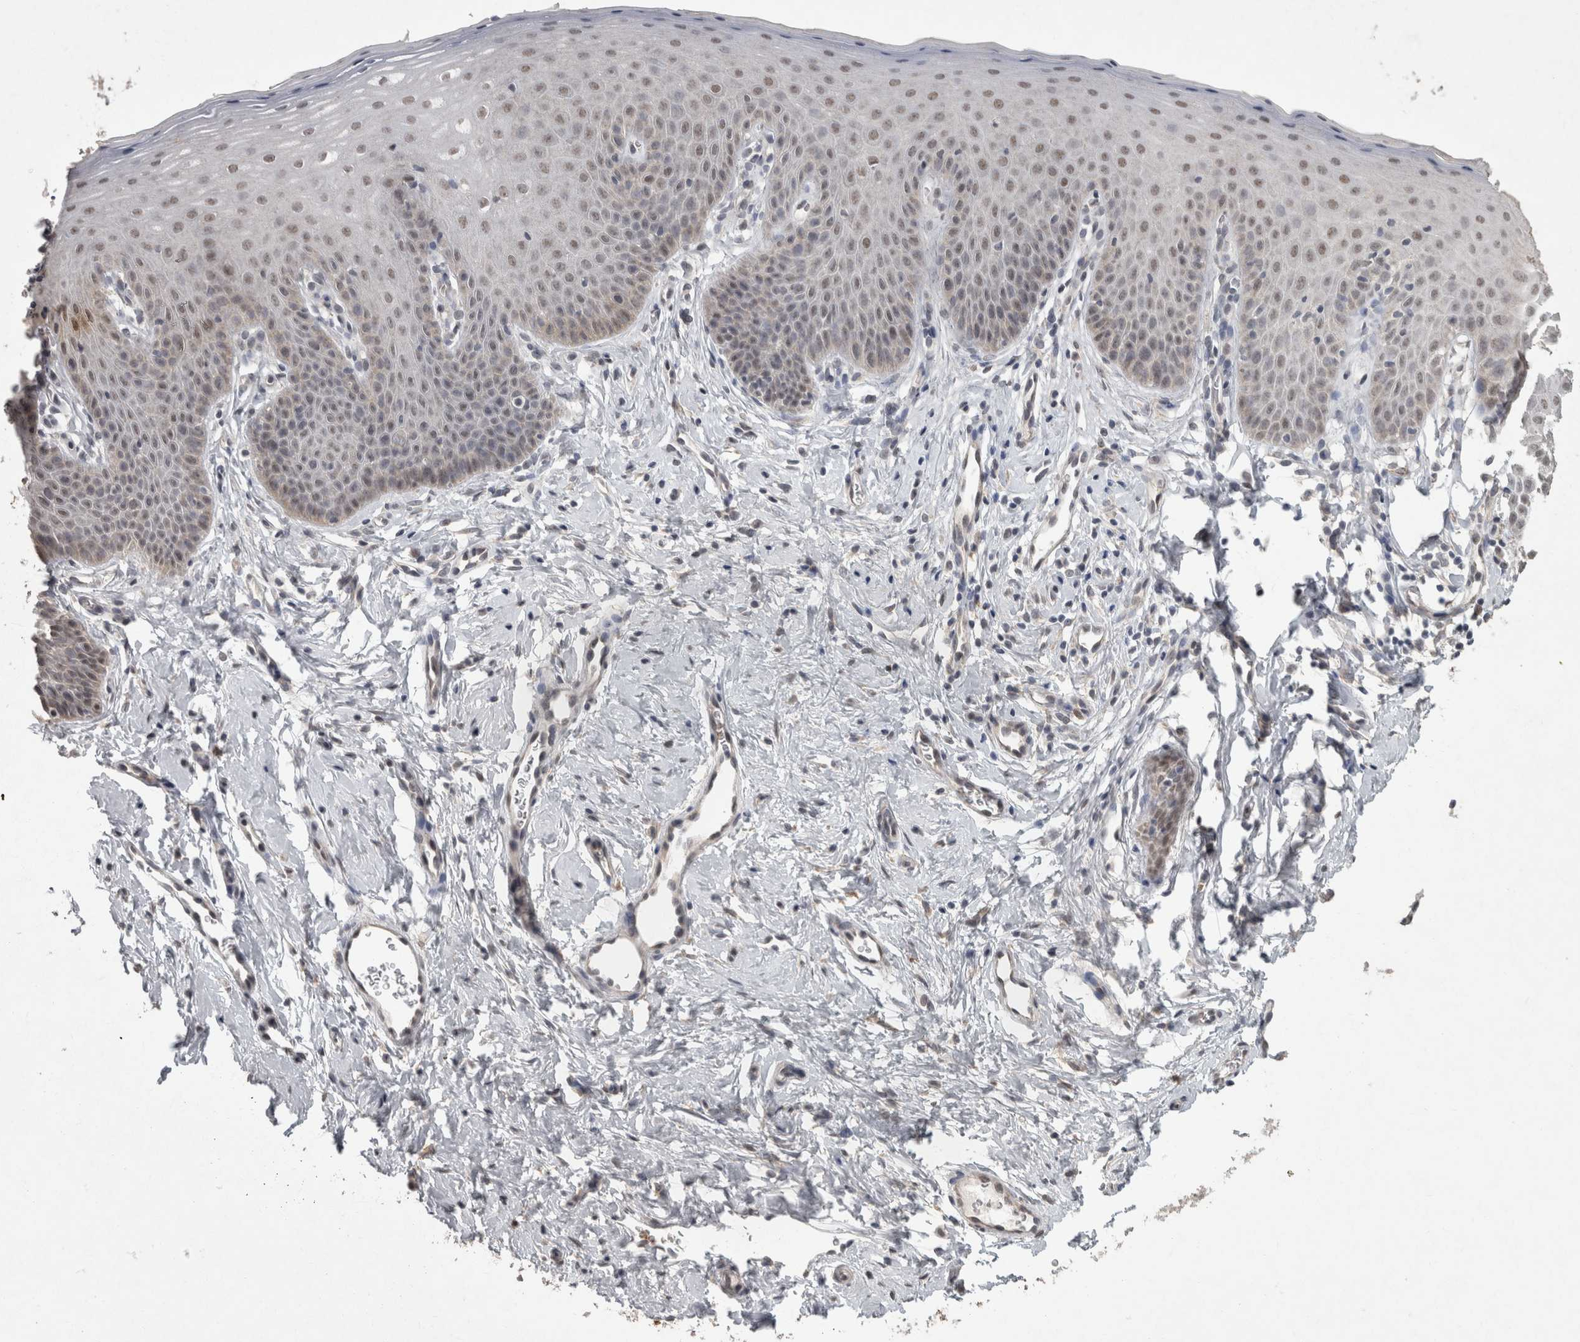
{"staining": {"intensity": "weak", "quantity": ">75%", "location": "cytoplasmic/membranous"}, "tissue": "cervix", "cell_type": "Glandular cells", "image_type": "normal", "snomed": [{"axis": "morphology", "description": "Normal tissue, NOS"}, {"axis": "topography", "description": "Cervix"}], "caption": "Weak cytoplasmic/membranous positivity for a protein is appreciated in about >75% of glandular cells of normal cervix using immunohistochemistry.", "gene": "MEP1A", "patient": {"sex": "female", "age": 36}}